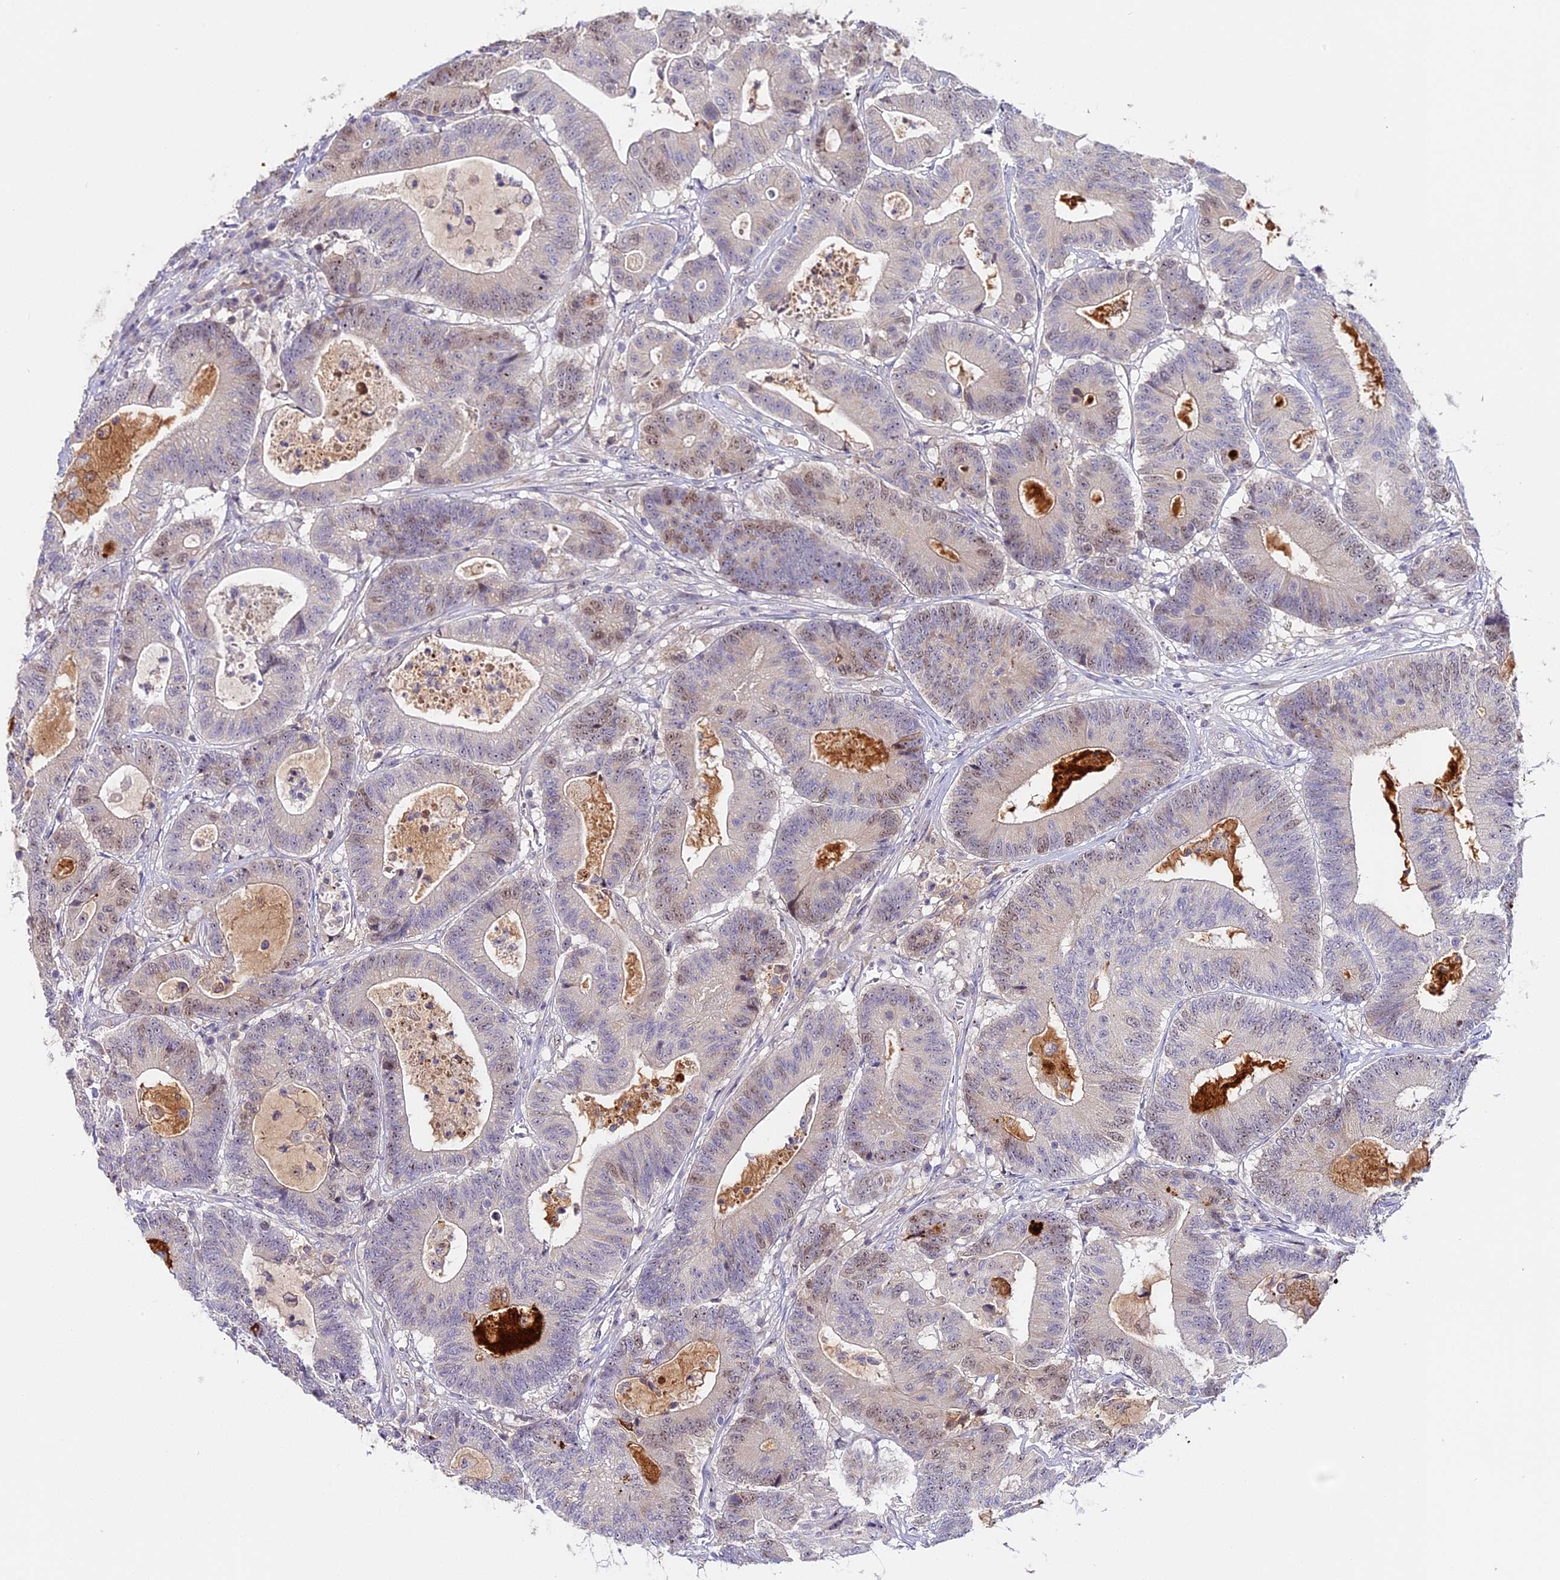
{"staining": {"intensity": "weak", "quantity": "25%-75%", "location": "nuclear"}, "tissue": "colorectal cancer", "cell_type": "Tumor cells", "image_type": "cancer", "snomed": [{"axis": "morphology", "description": "Adenocarcinoma, NOS"}, {"axis": "topography", "description": "Colon"}], "caption": "Immunohistochemical staining of human colorectal cancer (adenocarcinoma) demonstrates weak nuclear protein positivity in approximately 25%-75% of tumor cells. The staining was performed using DAB to visualize the protein expression in brown, while the nuclei were stained in blue with hematoxylin (Magnification: 20x).", "gene": "RAD51", "patient": {"sex": "female", "age": 84}}